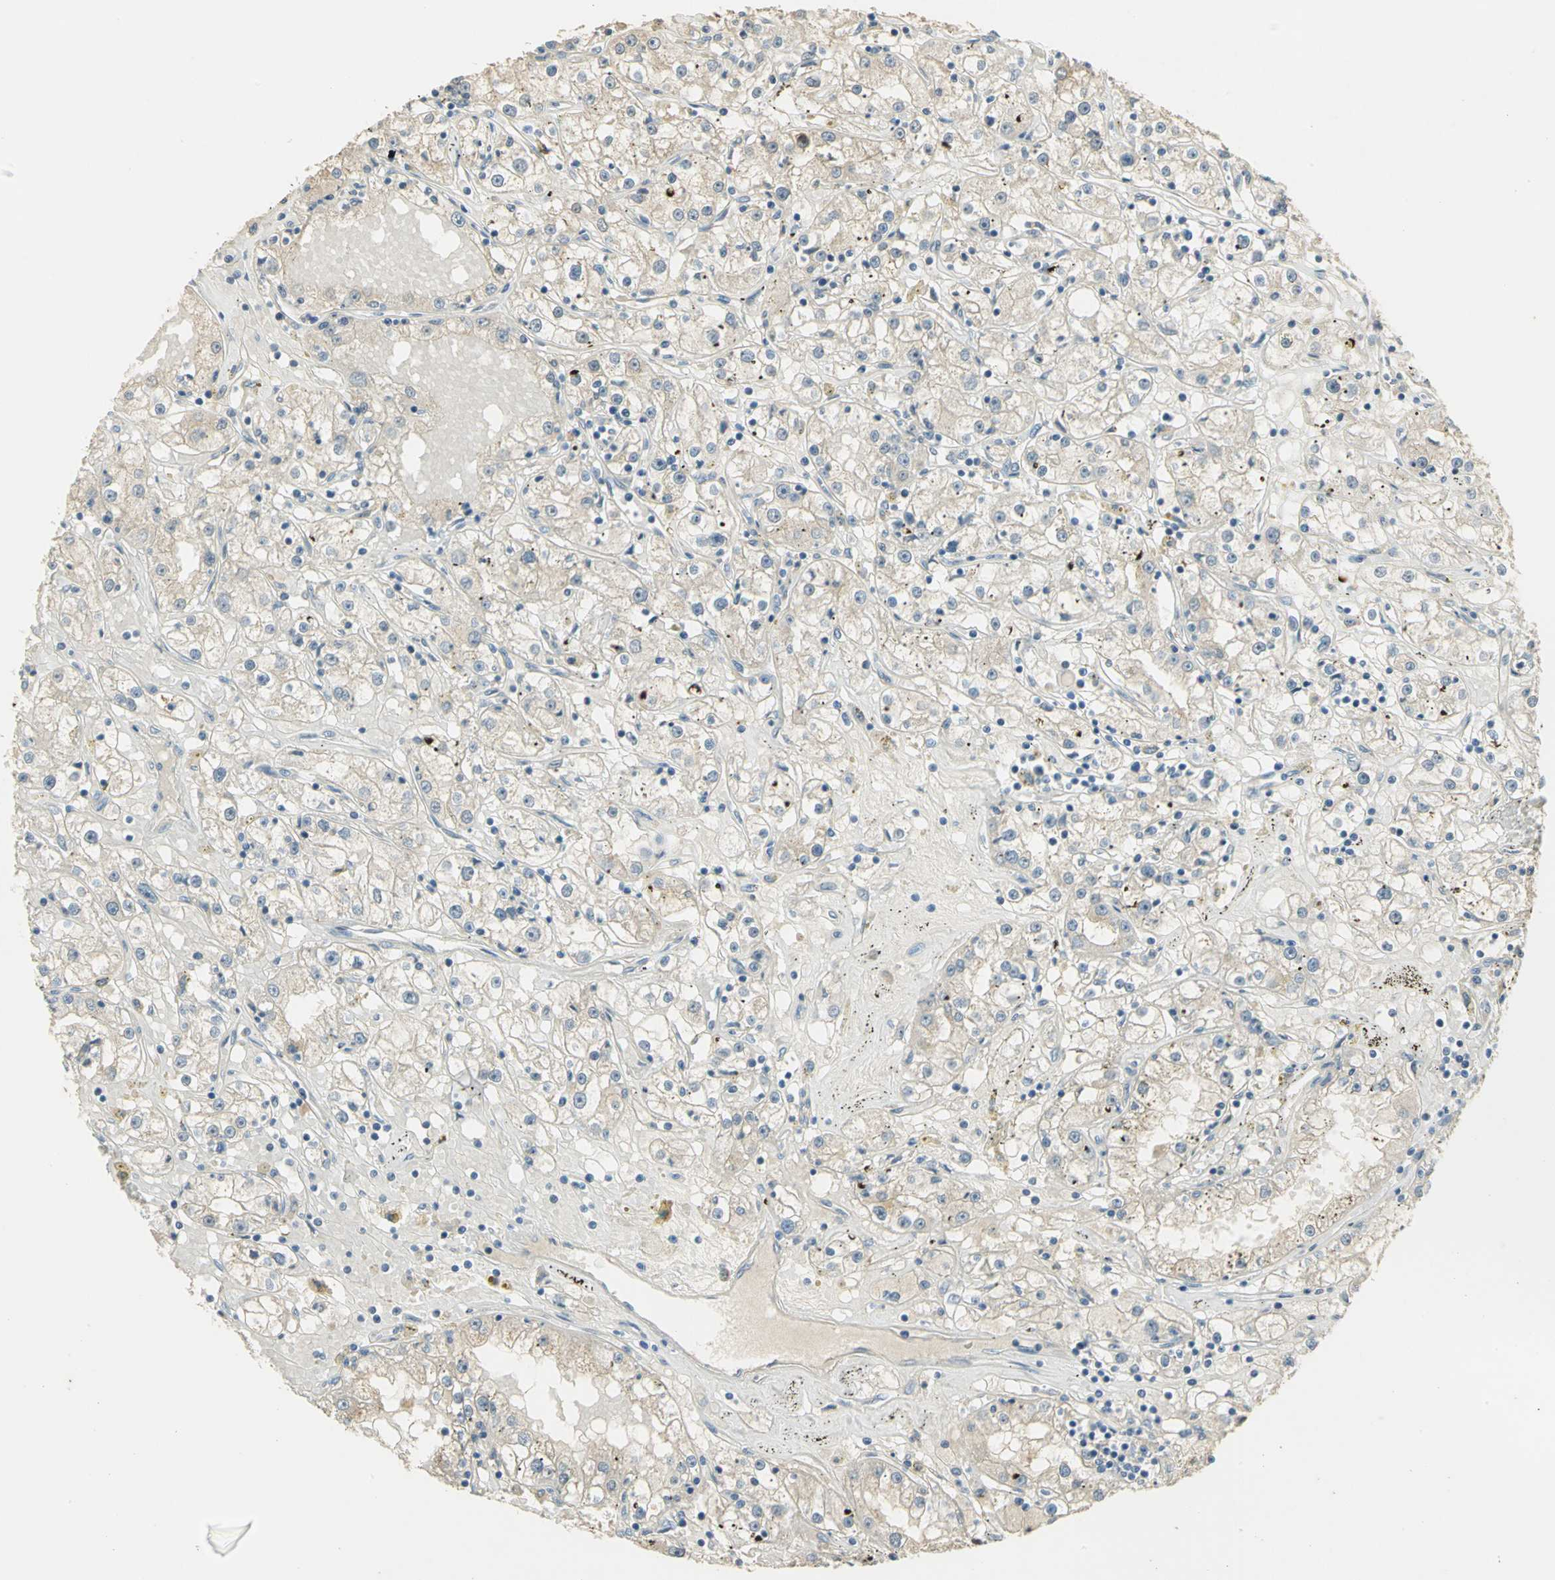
{"staining": {"intensity": "weak", "quantity": ">75%", "location": "cytoplasmic/membranous"}, "tissue": "renal cancer", "cell_type": "Tumor cells", "image_type": "cancer", "snomed": [{"axis": "morphology", "description": "Adenocarcinoma, NOS"}, {"axis": "topography", "description": "Kidney"}], "caption": "Renal cancer (adenocarcinoma) tissue reveals weak cytoplasmic/membranous expression in approximately >75% of tumor cells", "gene": "AK6", "patient": {"sex": "male", "age": 56}}